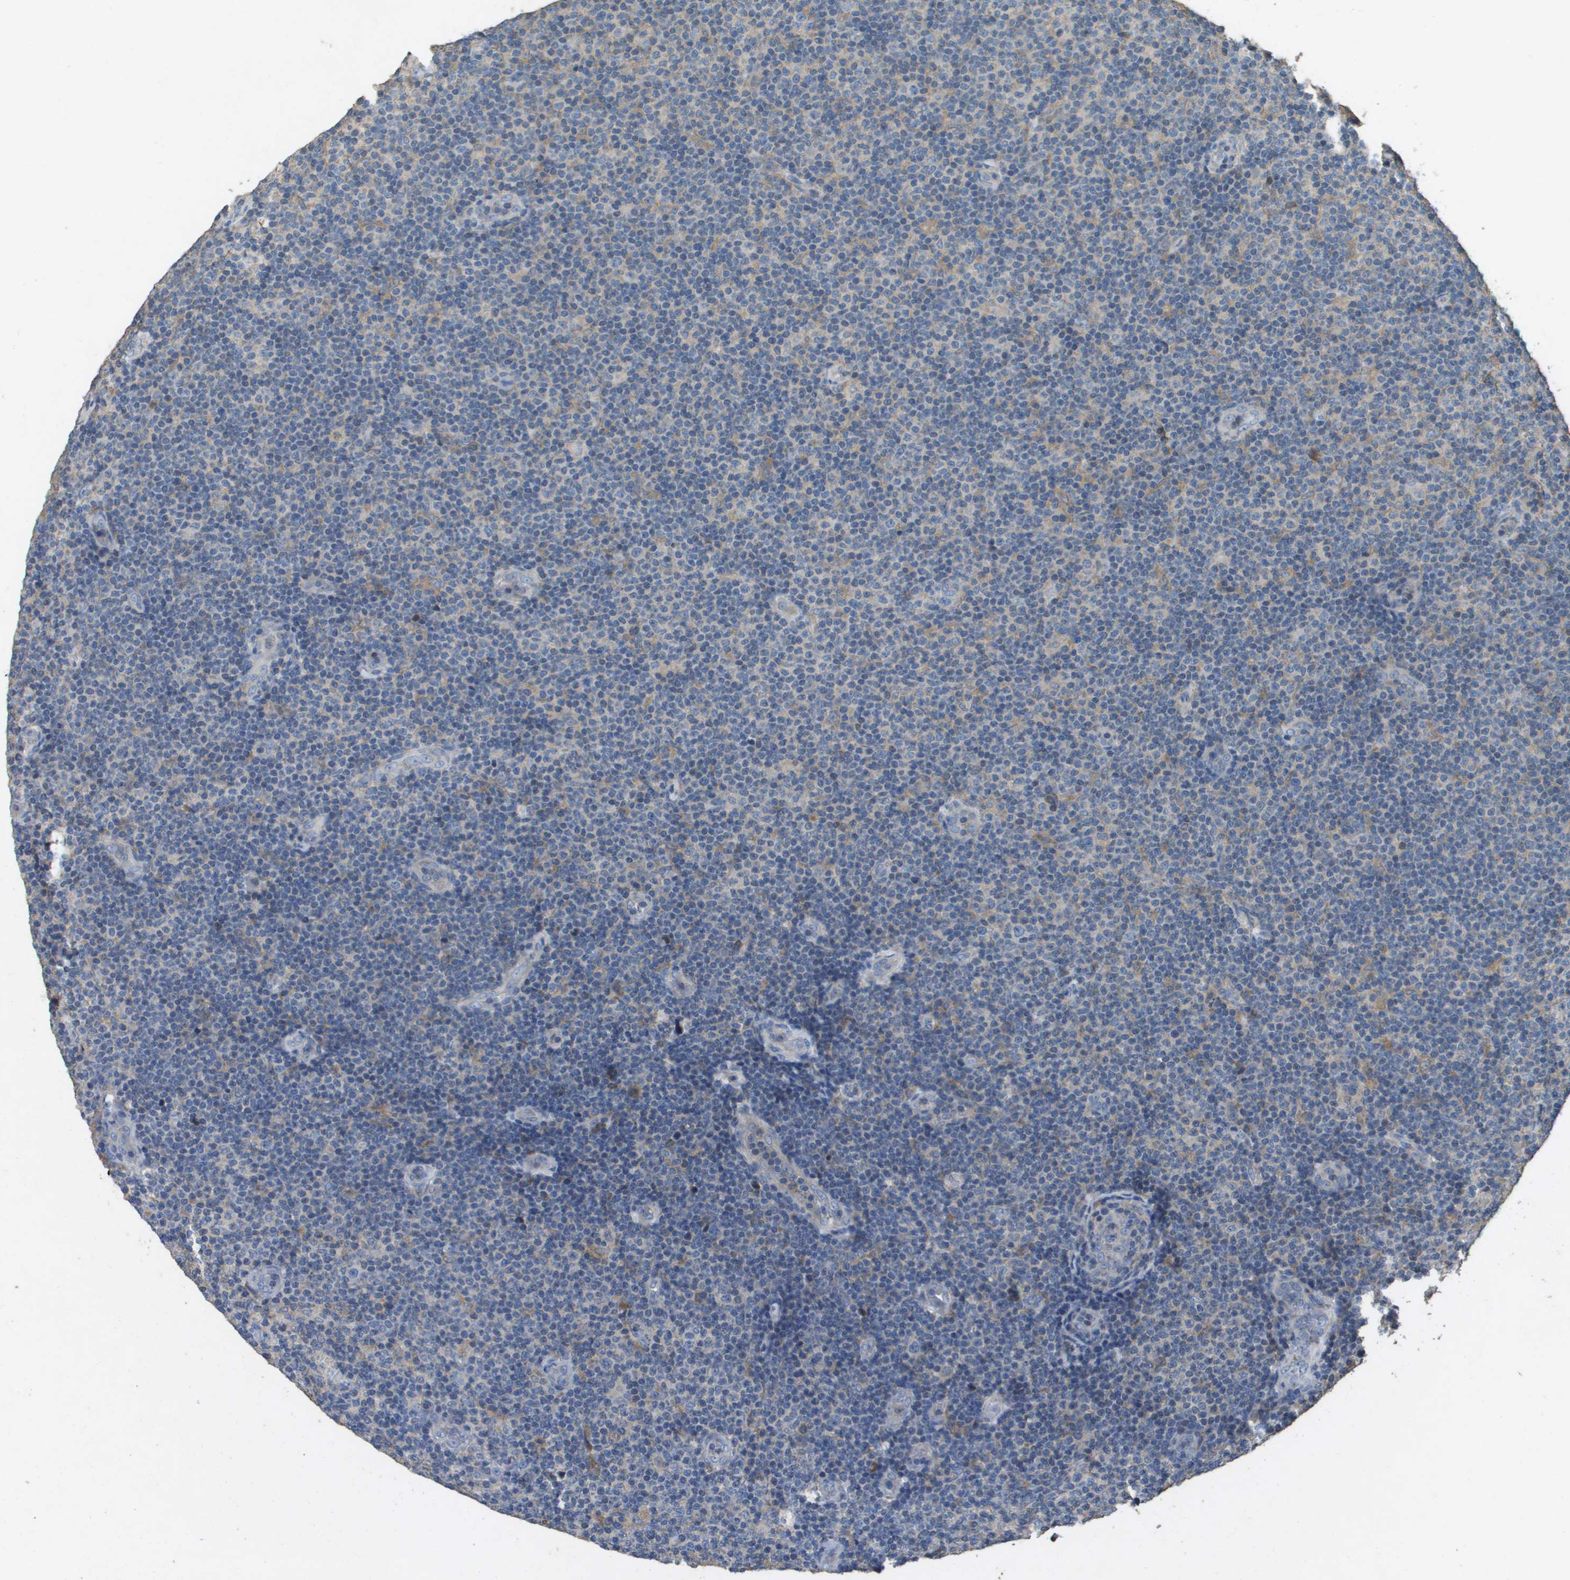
{"staining": {"intensity": "weak", "quantity": "<25%", "location": "cytoplasmic/membranous"}, "tissue": "lymphoma", "cell_type": "Tumor cells", "image_type": "cancer", "snomed": [{"axis": "morphology", "description": "Malignant lymphoma, non-Hodgkin's type, Low grade"}, {"axis": "topography", "description": "Lymph node"}], "caption": "There is no significant positivity in tumor cells of malignant lymphoma, non-Hodgkin's type (low-grade).", "gene": "CLCA4", "patient": {"sex": "male", "age": 83}}